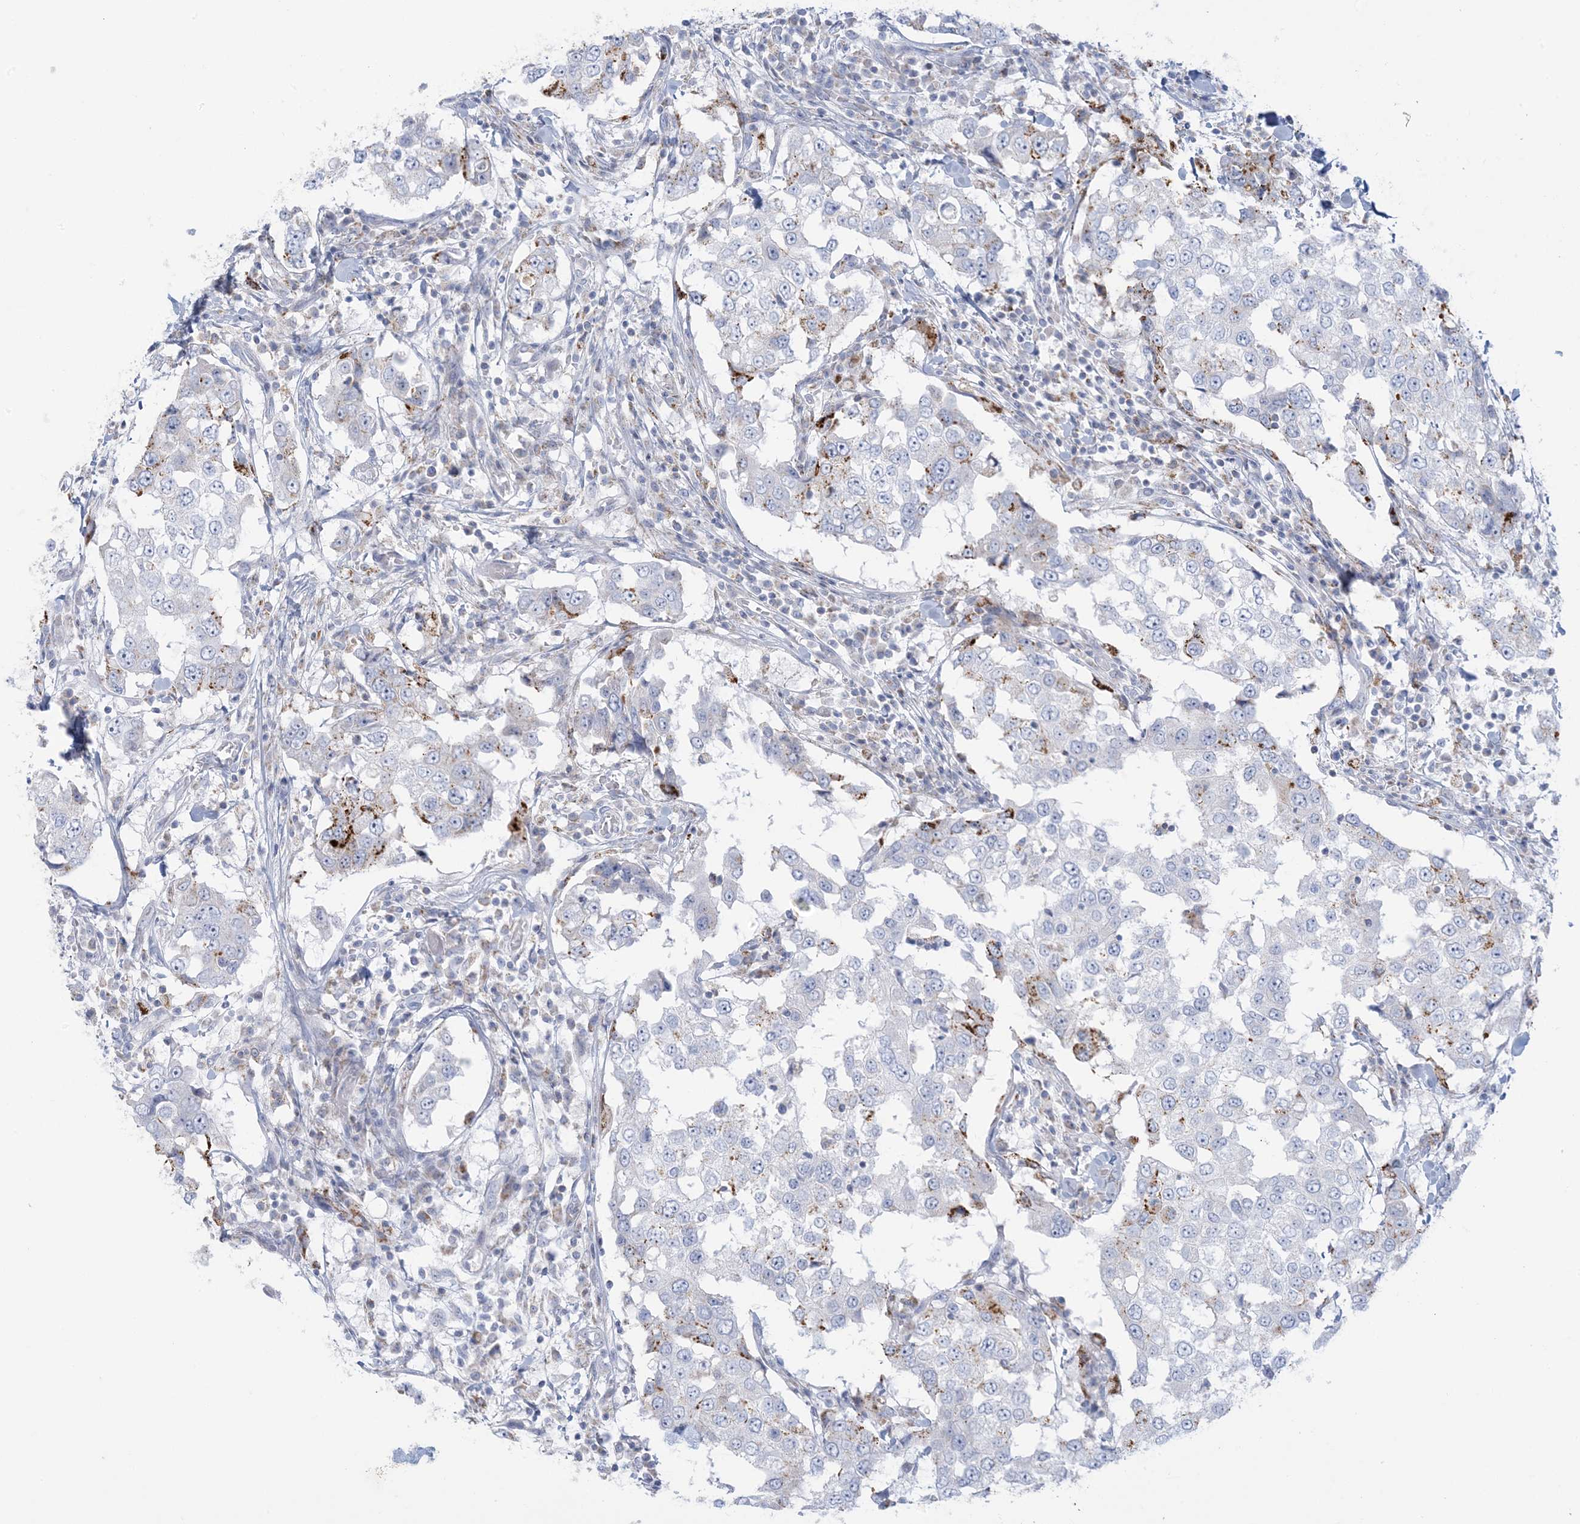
{"staining": {"intensity": "negative", "quantity": "none", "location": "none"}, "tissue": "breast cancer", "cell_type": "Tumor cells", "image_type": "cancer", "snomed": [{"axis": "morphology", "description": "Duct carcinoma"}, {"axis": "topography", "description": "Breast"}], "caption": "Immunohistochemistry image of human breast cancer (invasive ductal carcinoma) stained for a protein (brown), which shows no positivity in tumor cells. (DAB (3,3'-diaminobenzidine) immunohistochemistry (IHC) with hematoxylin counter stain).", "gene": "KCTD6", "patient": {"sex": "female", "age": 27}}